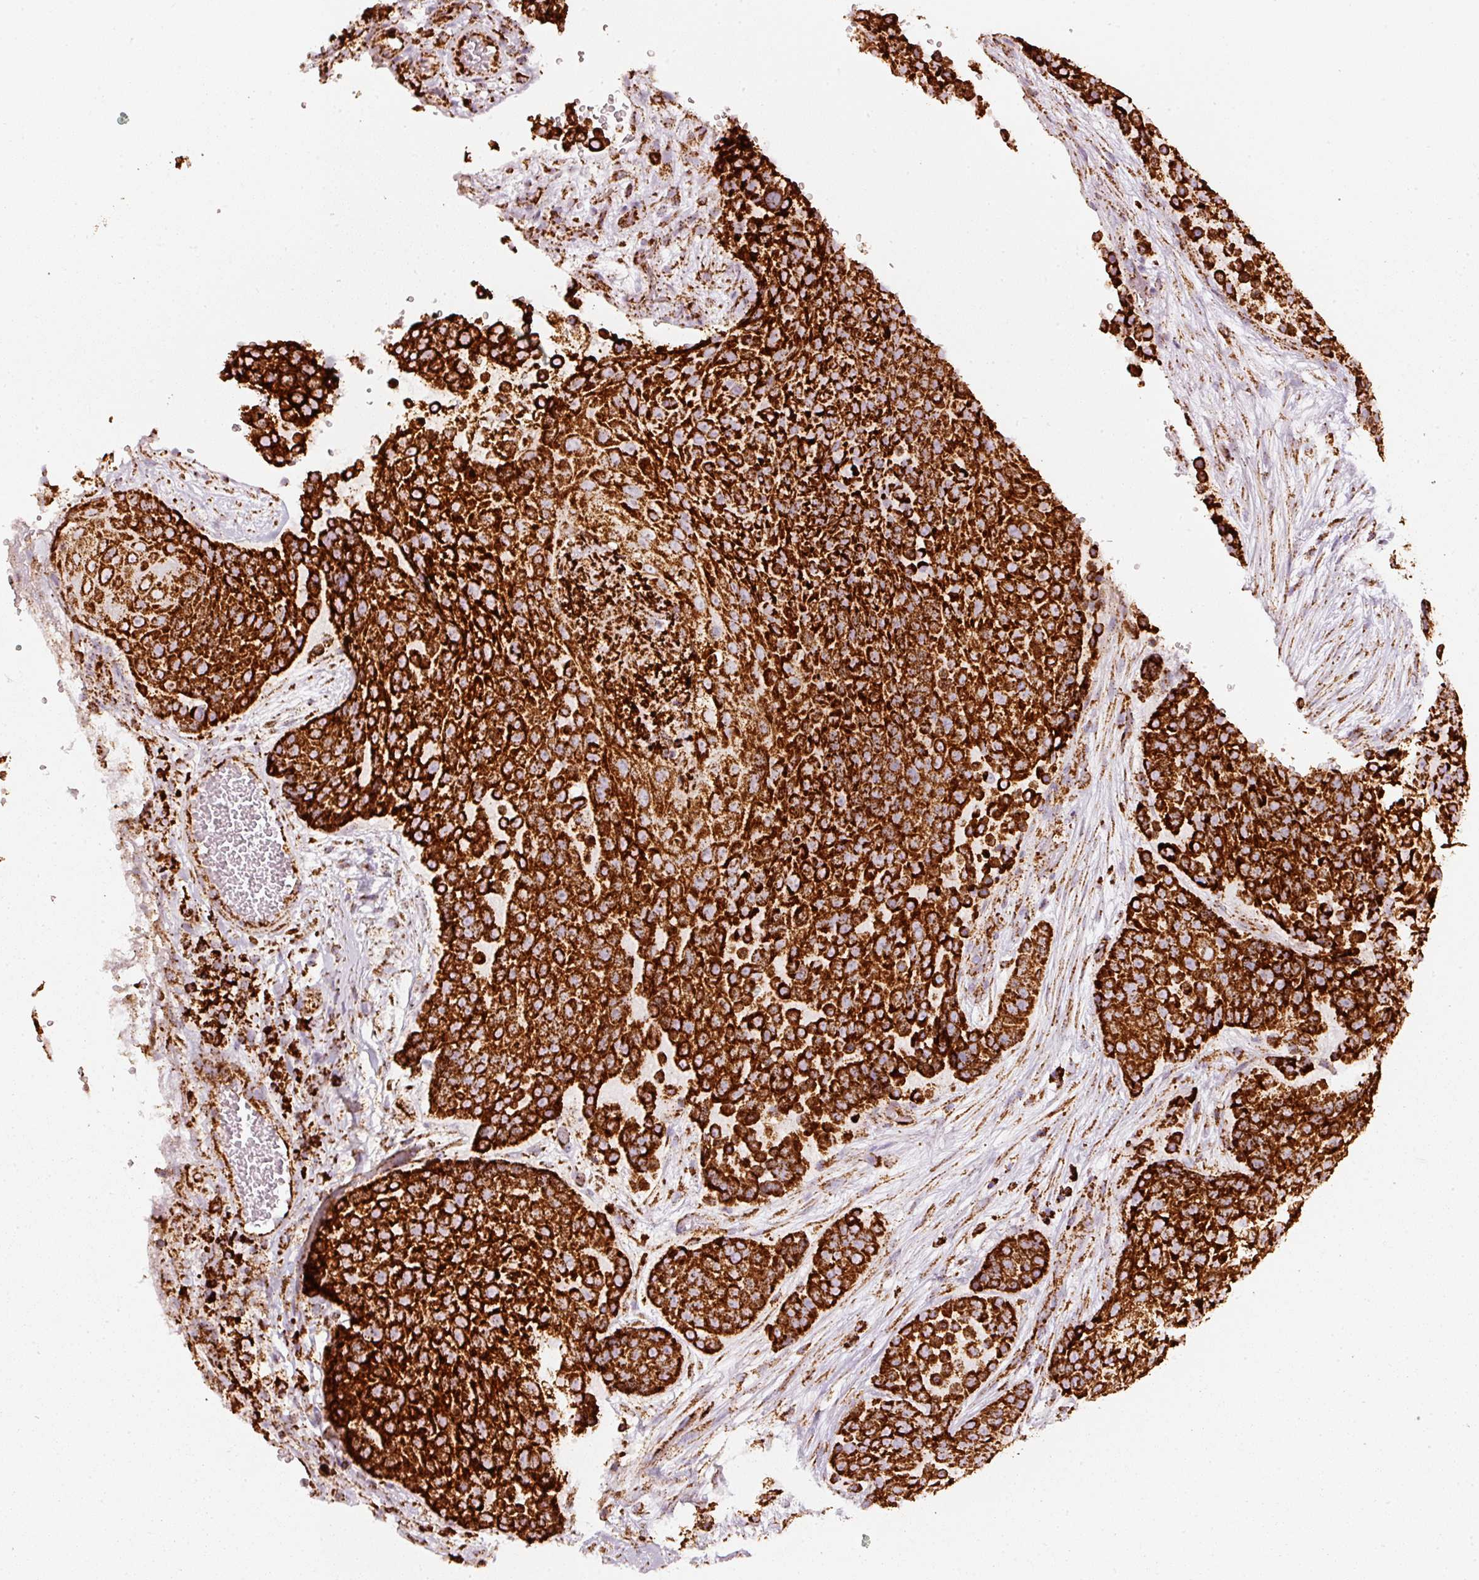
{"staining": {"intensity": "strong", "quantity": ">75%", "location": "cytoplasmic/membranous"}, "tissue": "urothelial cancer", "cell_type": "Tumor cells", "image_type": "cancer", "snomed": [{"axis": "morphology", "description": "Urothelial carcinoma, High grade"}, {"axis": "topography", "description": "Urinary bladder"}], "caption": "This image displays urothelial cancer stained with immunohistochemistry to label a protein in brown. The cytoplasmic/membranous of tumor cells show strong positivity for the protein. Nuclei are counter-stained blue.", "gene": "UQCRC1", "patient": {"sex": "female", "age": 63}}